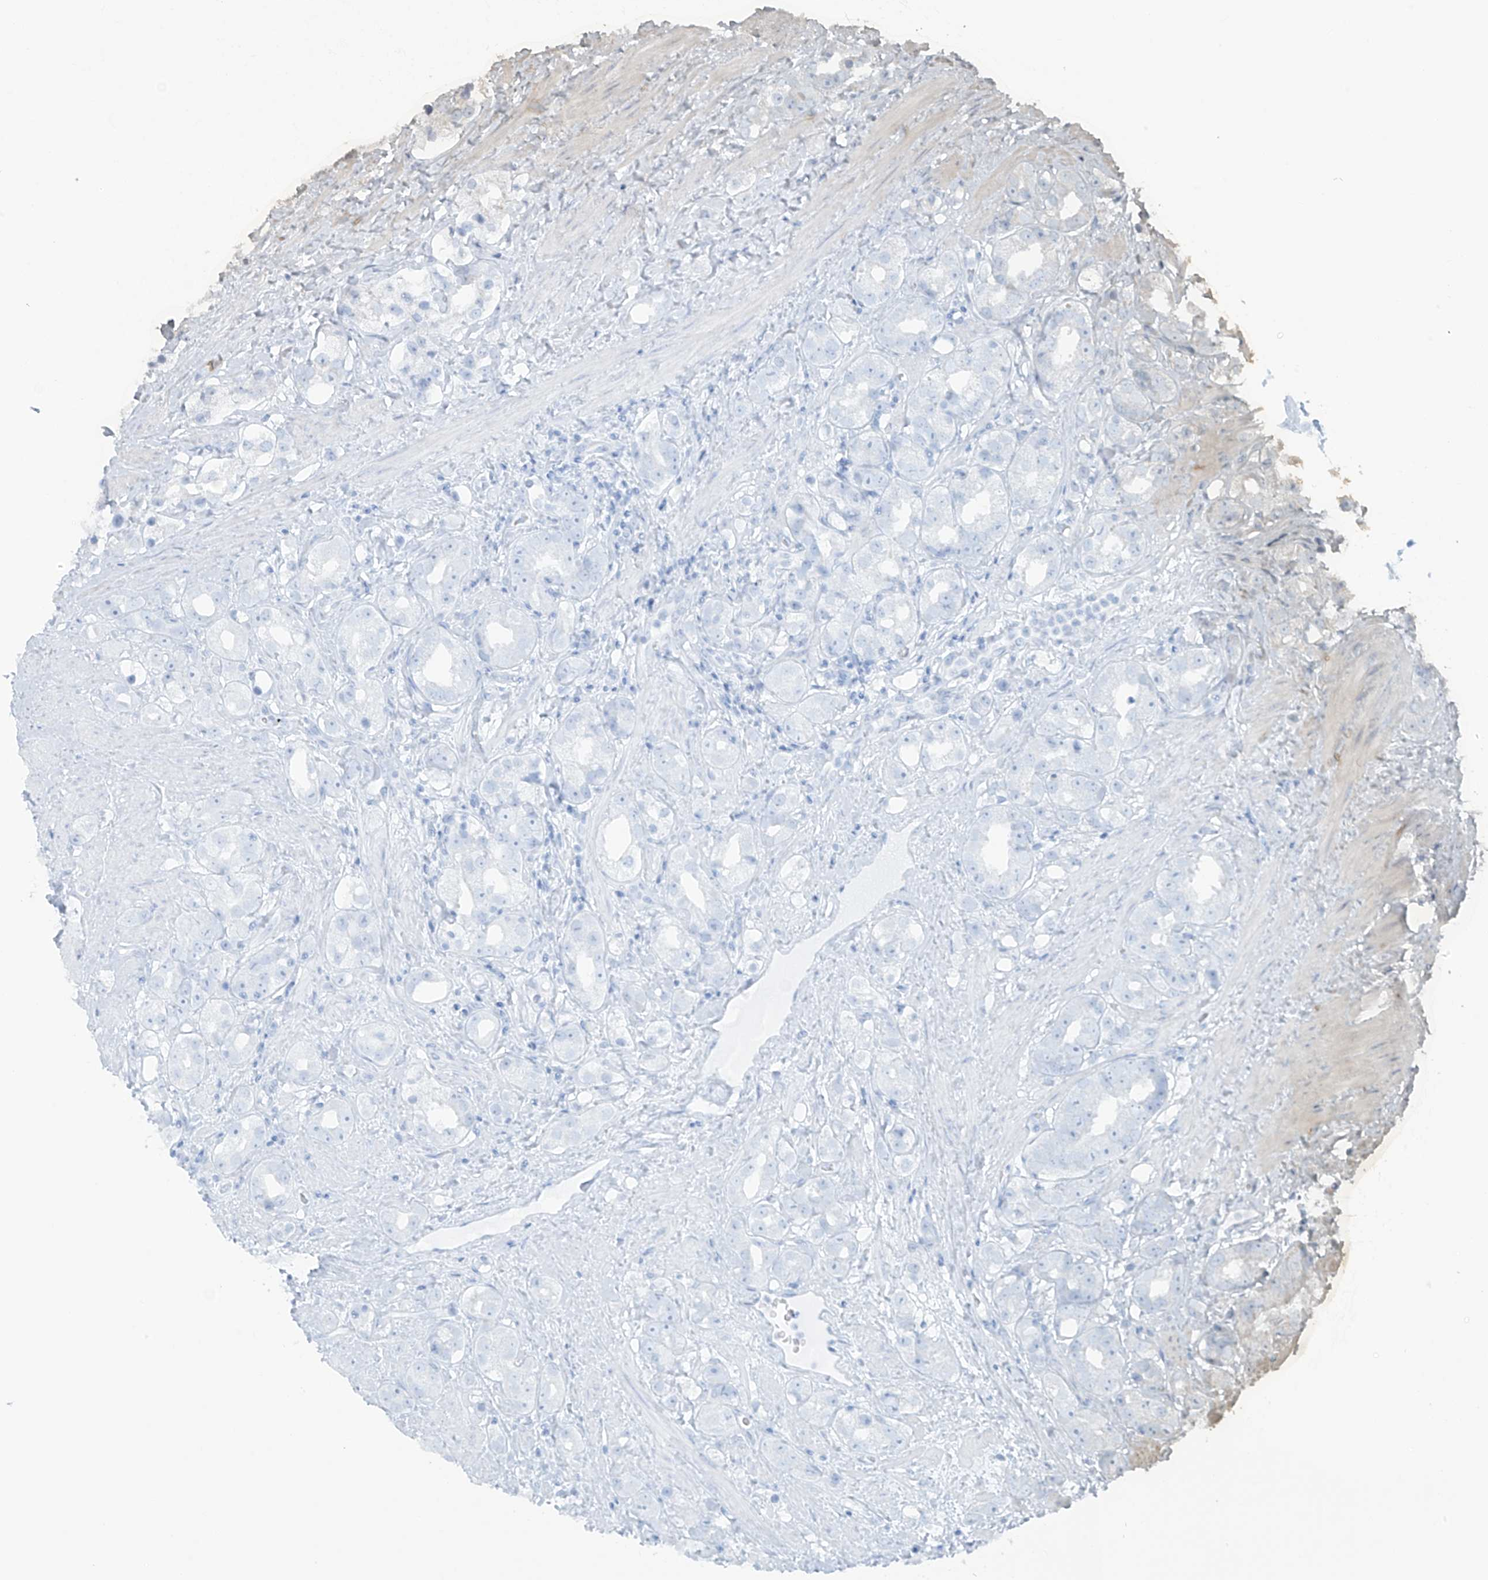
{"staining": {"intensity": "weak", "quantity": "<25%", "location": "cytoplasmic/membranous"}, "tissue": "prostate cancer", "cell_type": "Tumor cells", "image_type": "cancer", "snomed": [{"axis": "morphology", "description": "Adenocarcinoma, NOS"}, {"axis": "topography", "description": "Prostate"}], "caption": "An immunohistochemistry (IHC) photomicrograph of prostate adenocarcinoma is shown. There is no staining in tumor cells of prostate adenocarcinoma.", "gene": "VAMP5", "patient": {"sex": "male", "age": 79}}